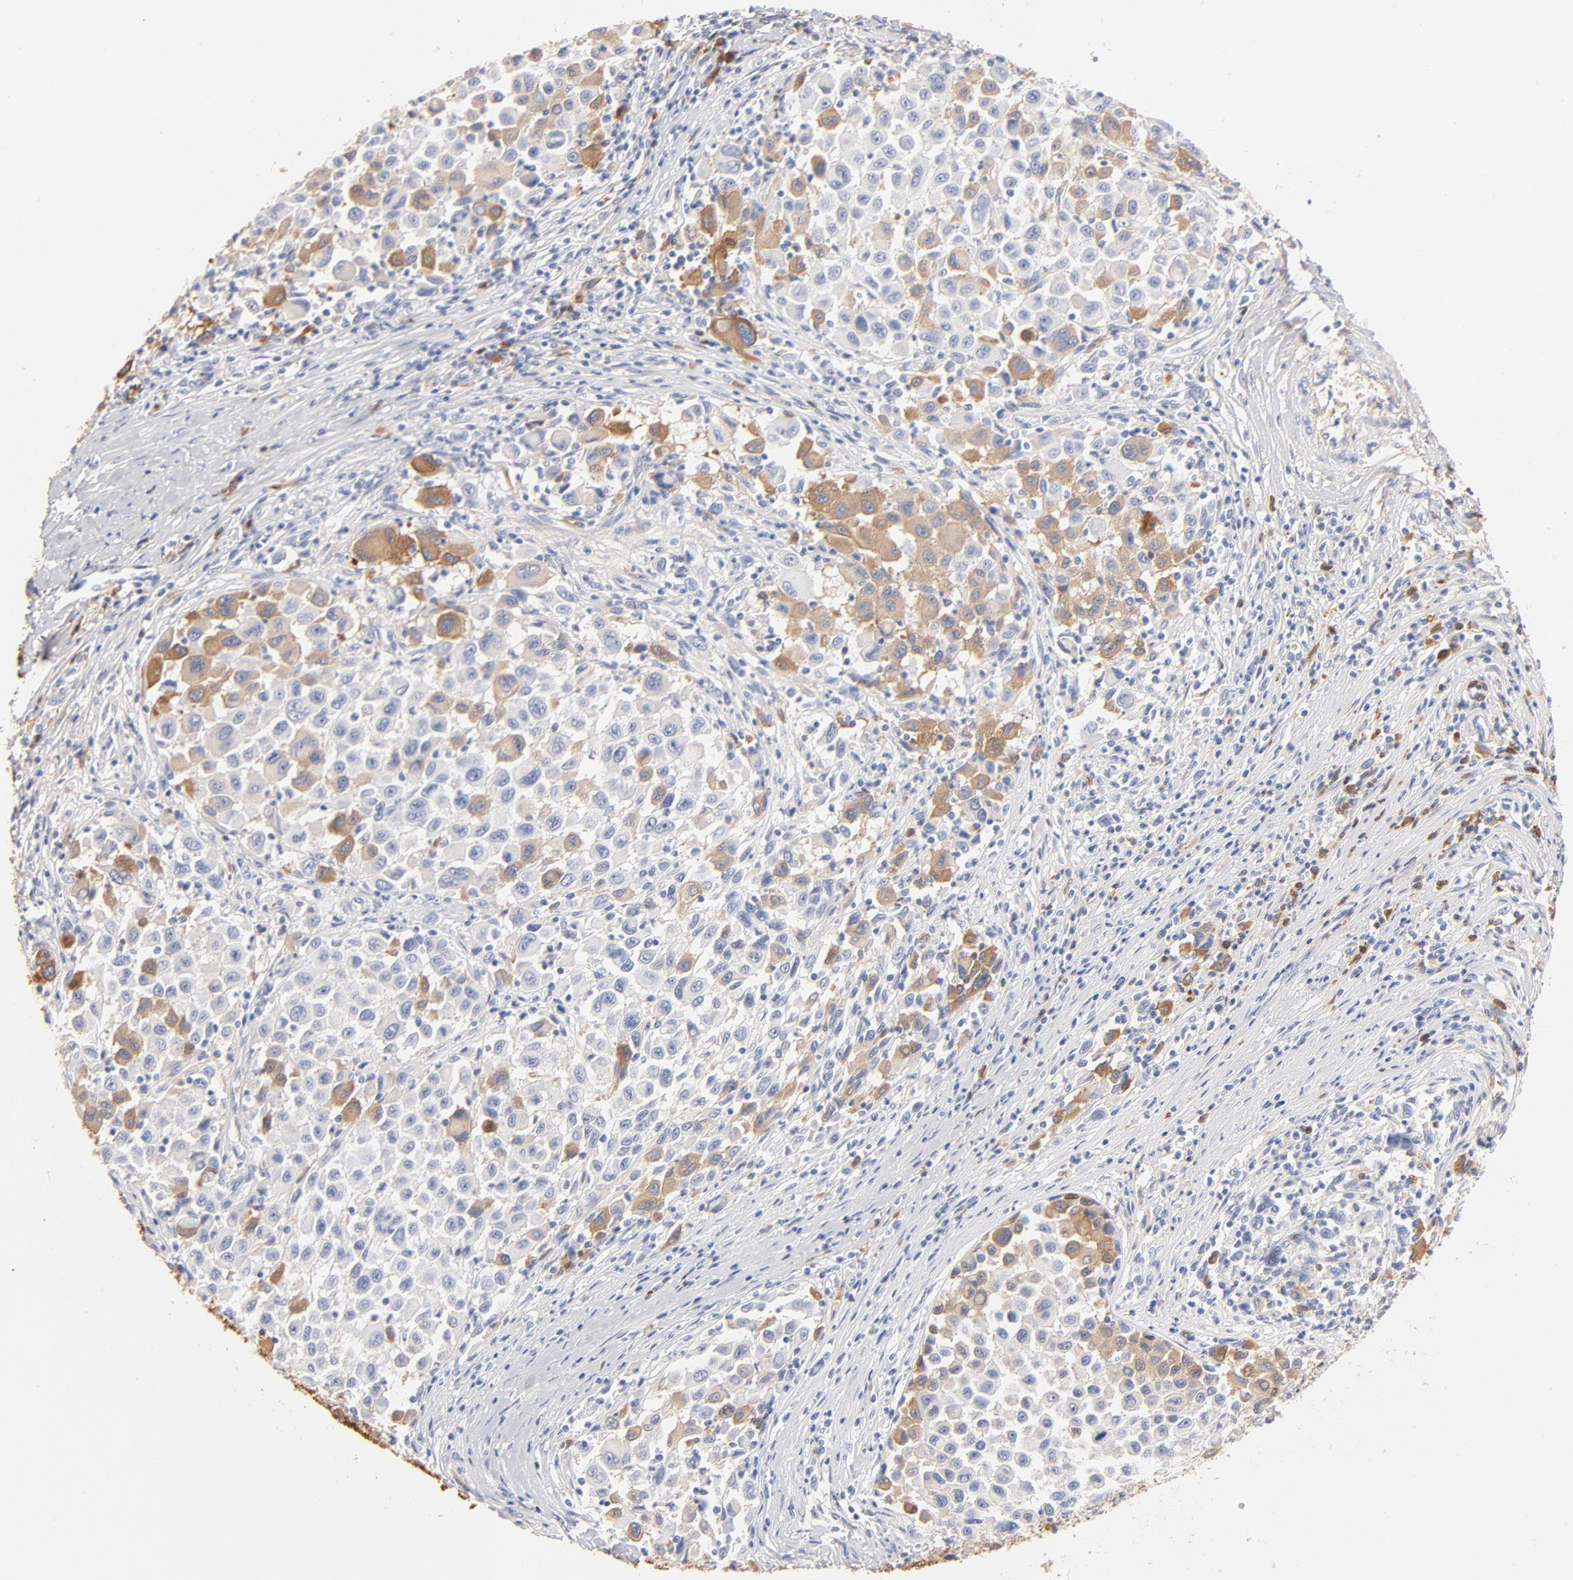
{"staining": {"intensity": "negative", "quantity": "none", "location": "none"}, "tissue": "melanoma", "cell_type": "Tumor cells", "image_type": "cancer", "snomed": [{"axis": "morphology", "description": "Malignant melanoma, Metastatic site"}, {"axis": "topography", "description": "Lymph node"}], "caption": "Immunohistochemical staining of malignant melanoma (metastatic site) displays no significant positivity in tumor cells.", "gene": "C3", "patient": {"sex": "male", "age": 61}}